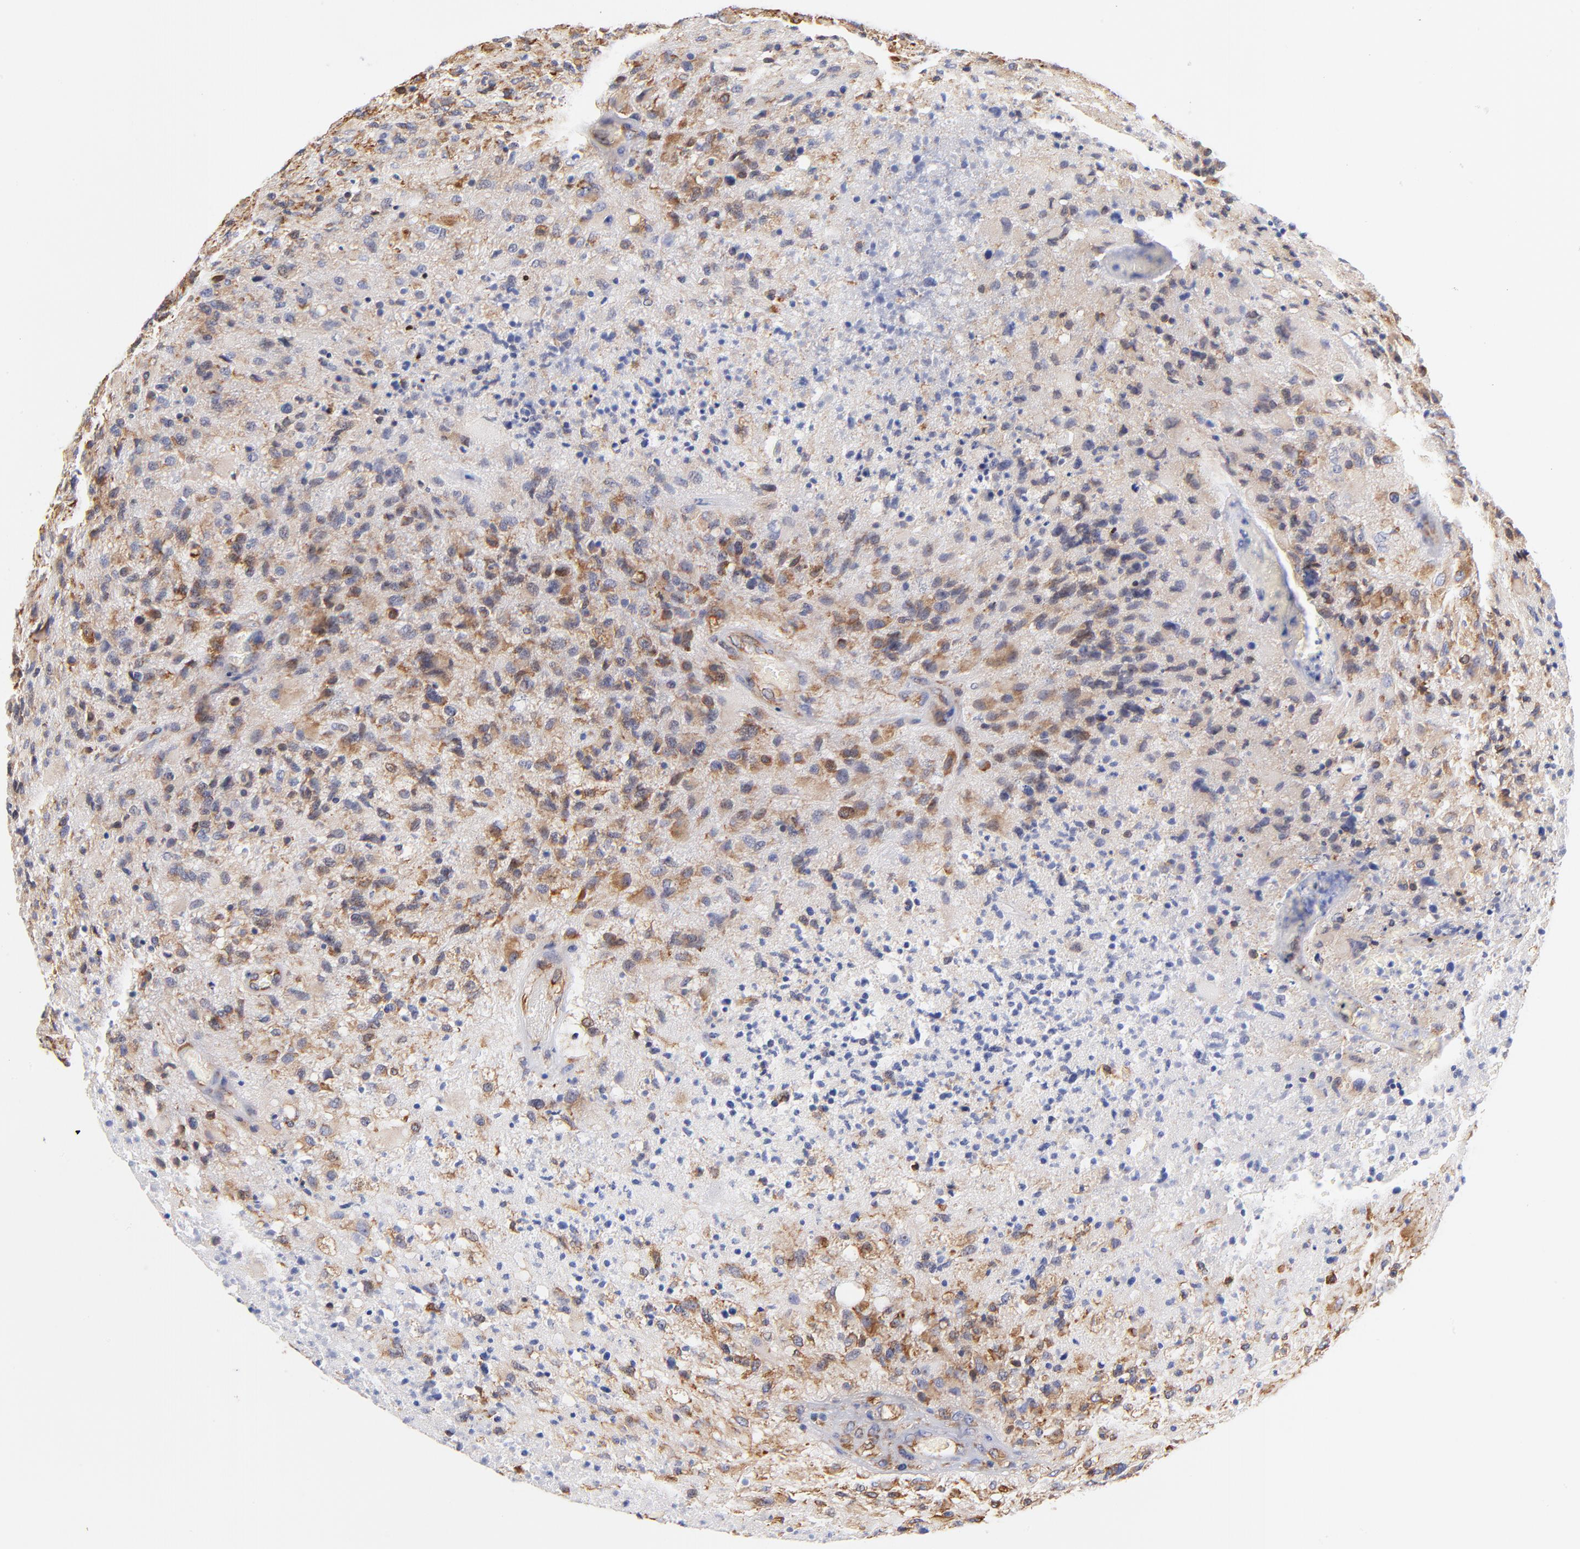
{"staining": {"intensity": "moderate", "quantity": "25%-75%", "location": "cytoplasmic/membranous"}, "tissue": "glioma", "cell_type": "Tumor cells", "image_type": "cancer", "snomed": [{"axis": "morphology", "description": "Glioma, malignant, High grade"}, {"axis": "topography", "description": "Brain"}], "caption": "A histopathology image of glioma stained for a protein displays moderate cytoplasmic/membranous brown staining in tumor cells.", "gene": "RPL27", "patient": {"sex": "male", "age": 69}}